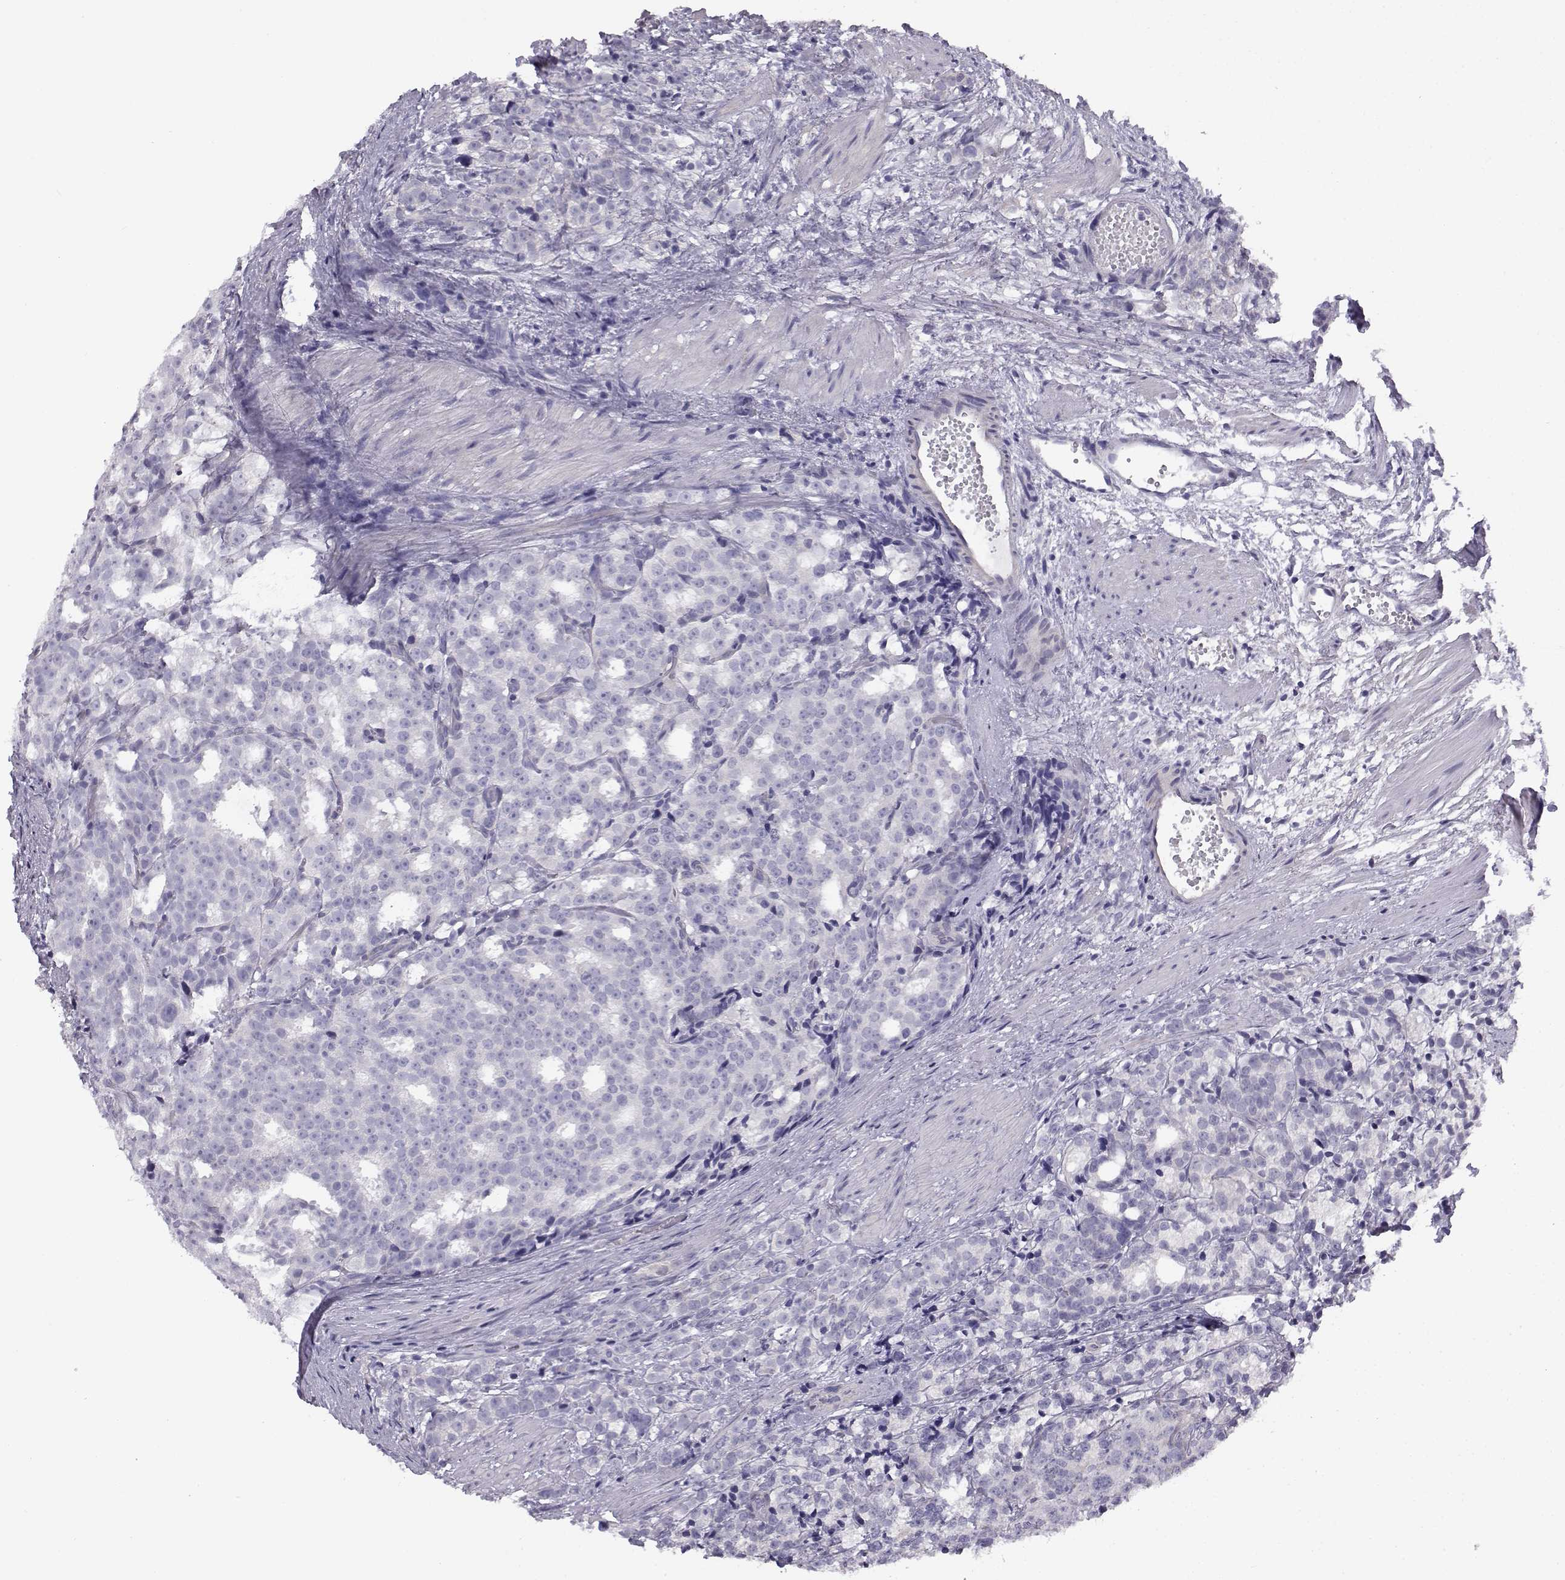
{"staining": {"intensity": "negative", "quantity": "none", "location": "none"}, "tissue": "prostate cancer", "cell_type": "Tumor cells", "image_type": "cancer", "snomed": [{"axis": "morphology", "description": "Adenocarcinoma, High grade"}, {"axis": "topography", "description": "Prostate"}], "caption": "Prostate cancer stained for a protein using IHC shows no staining tumor cells.", "gene": "KCNMB4", "patient": {"sex": "male", "age": 53}}